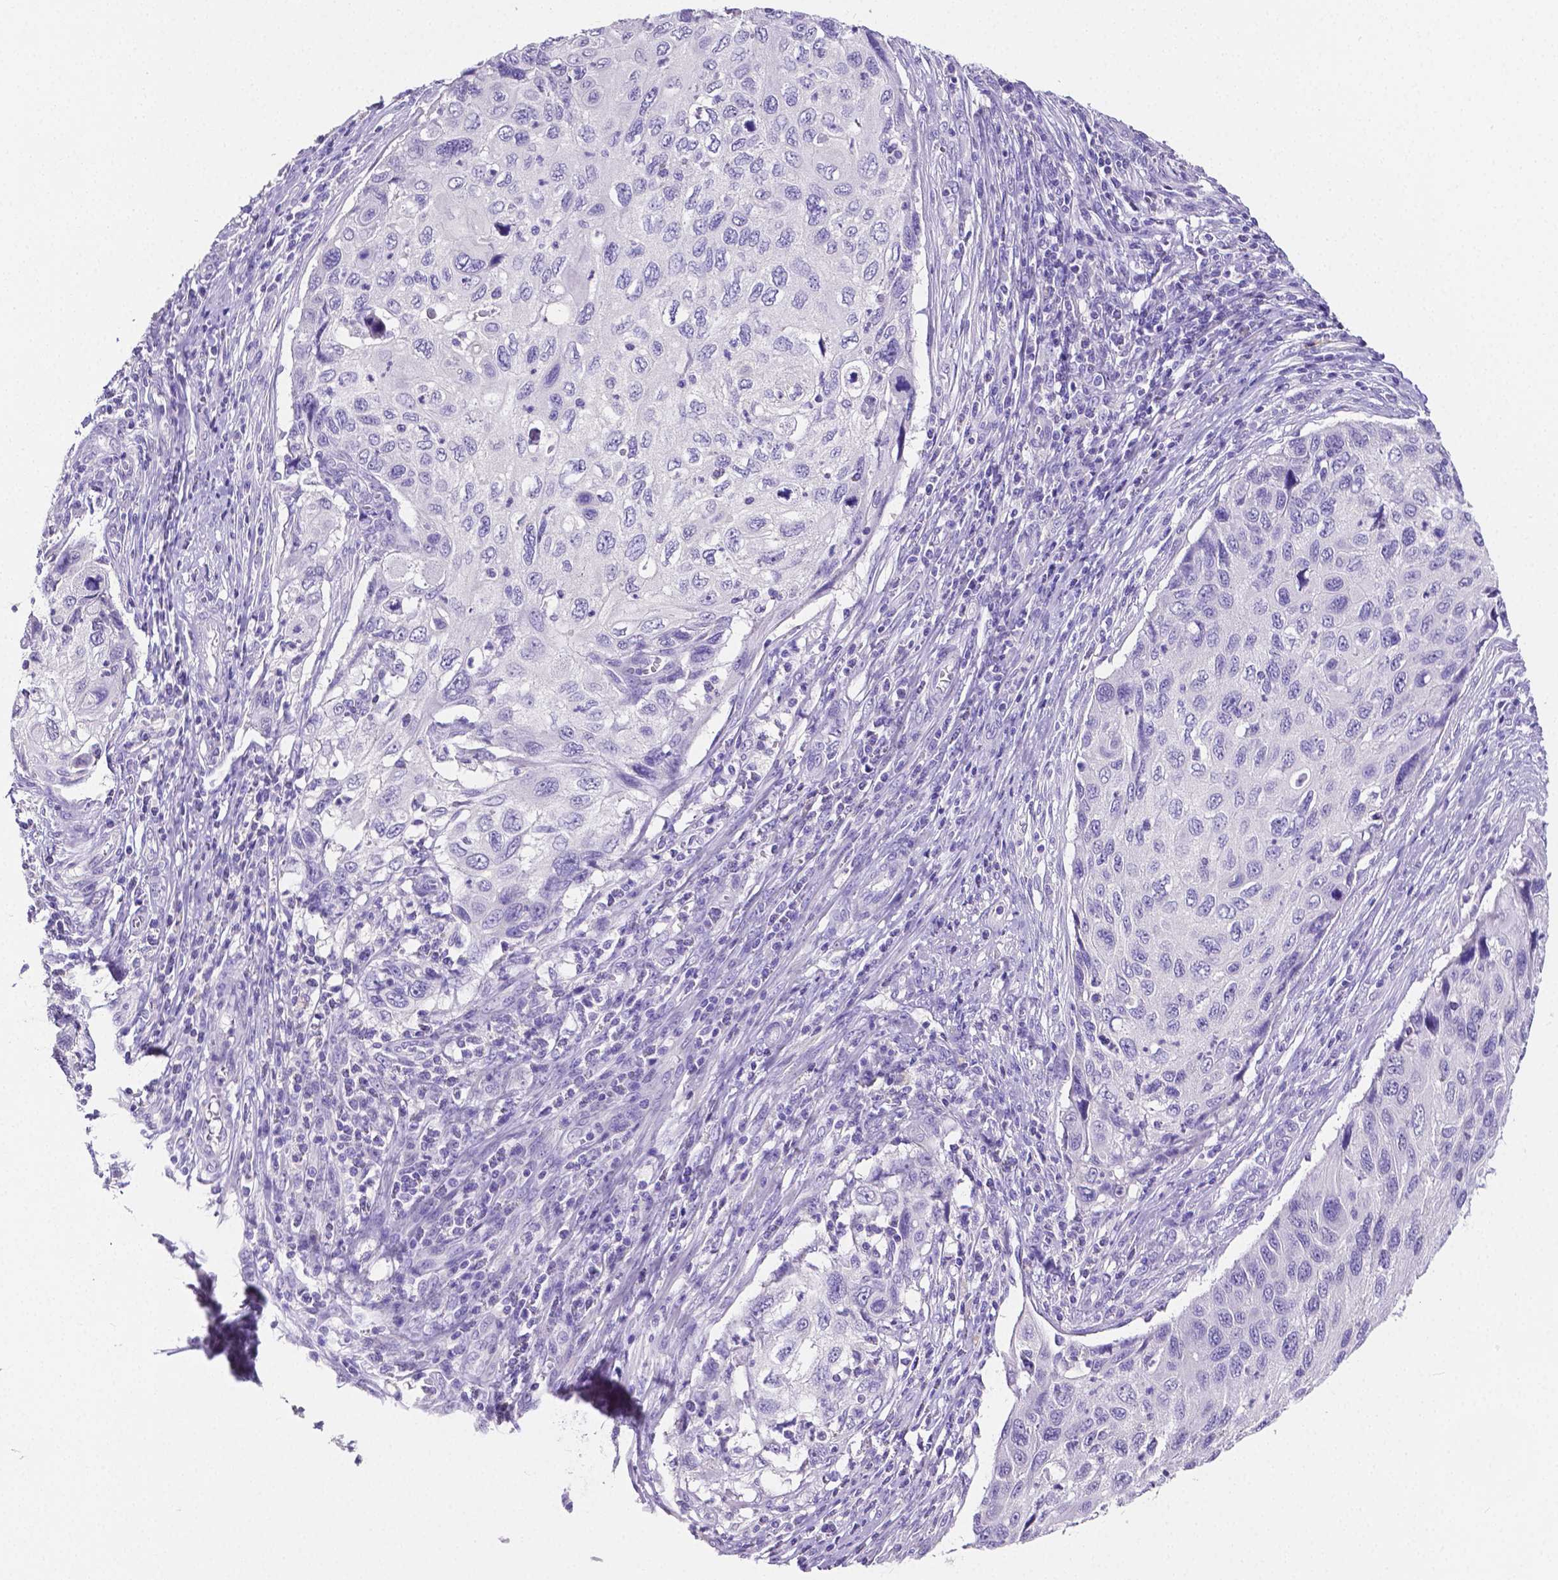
{"staining": {"intensity": "negative", "quantity": "none", "location": "none"}, "tissue": "cervical cancer", "cell_type": "Tumor cells", "image_type": "cancer", "snomed": [{"axis": "morphology", "description": "Squamous cell carcinoma, NOS"}, {"axis": "topography", "description": "Cervix"}], "caption": "Human cervical squamous cell carcinoma stained for a protein using immunohistochemistry reveals no expression in tumor cells.", "gene": "SLC22A2", "patient": {"sex": "female", "age": 70}}